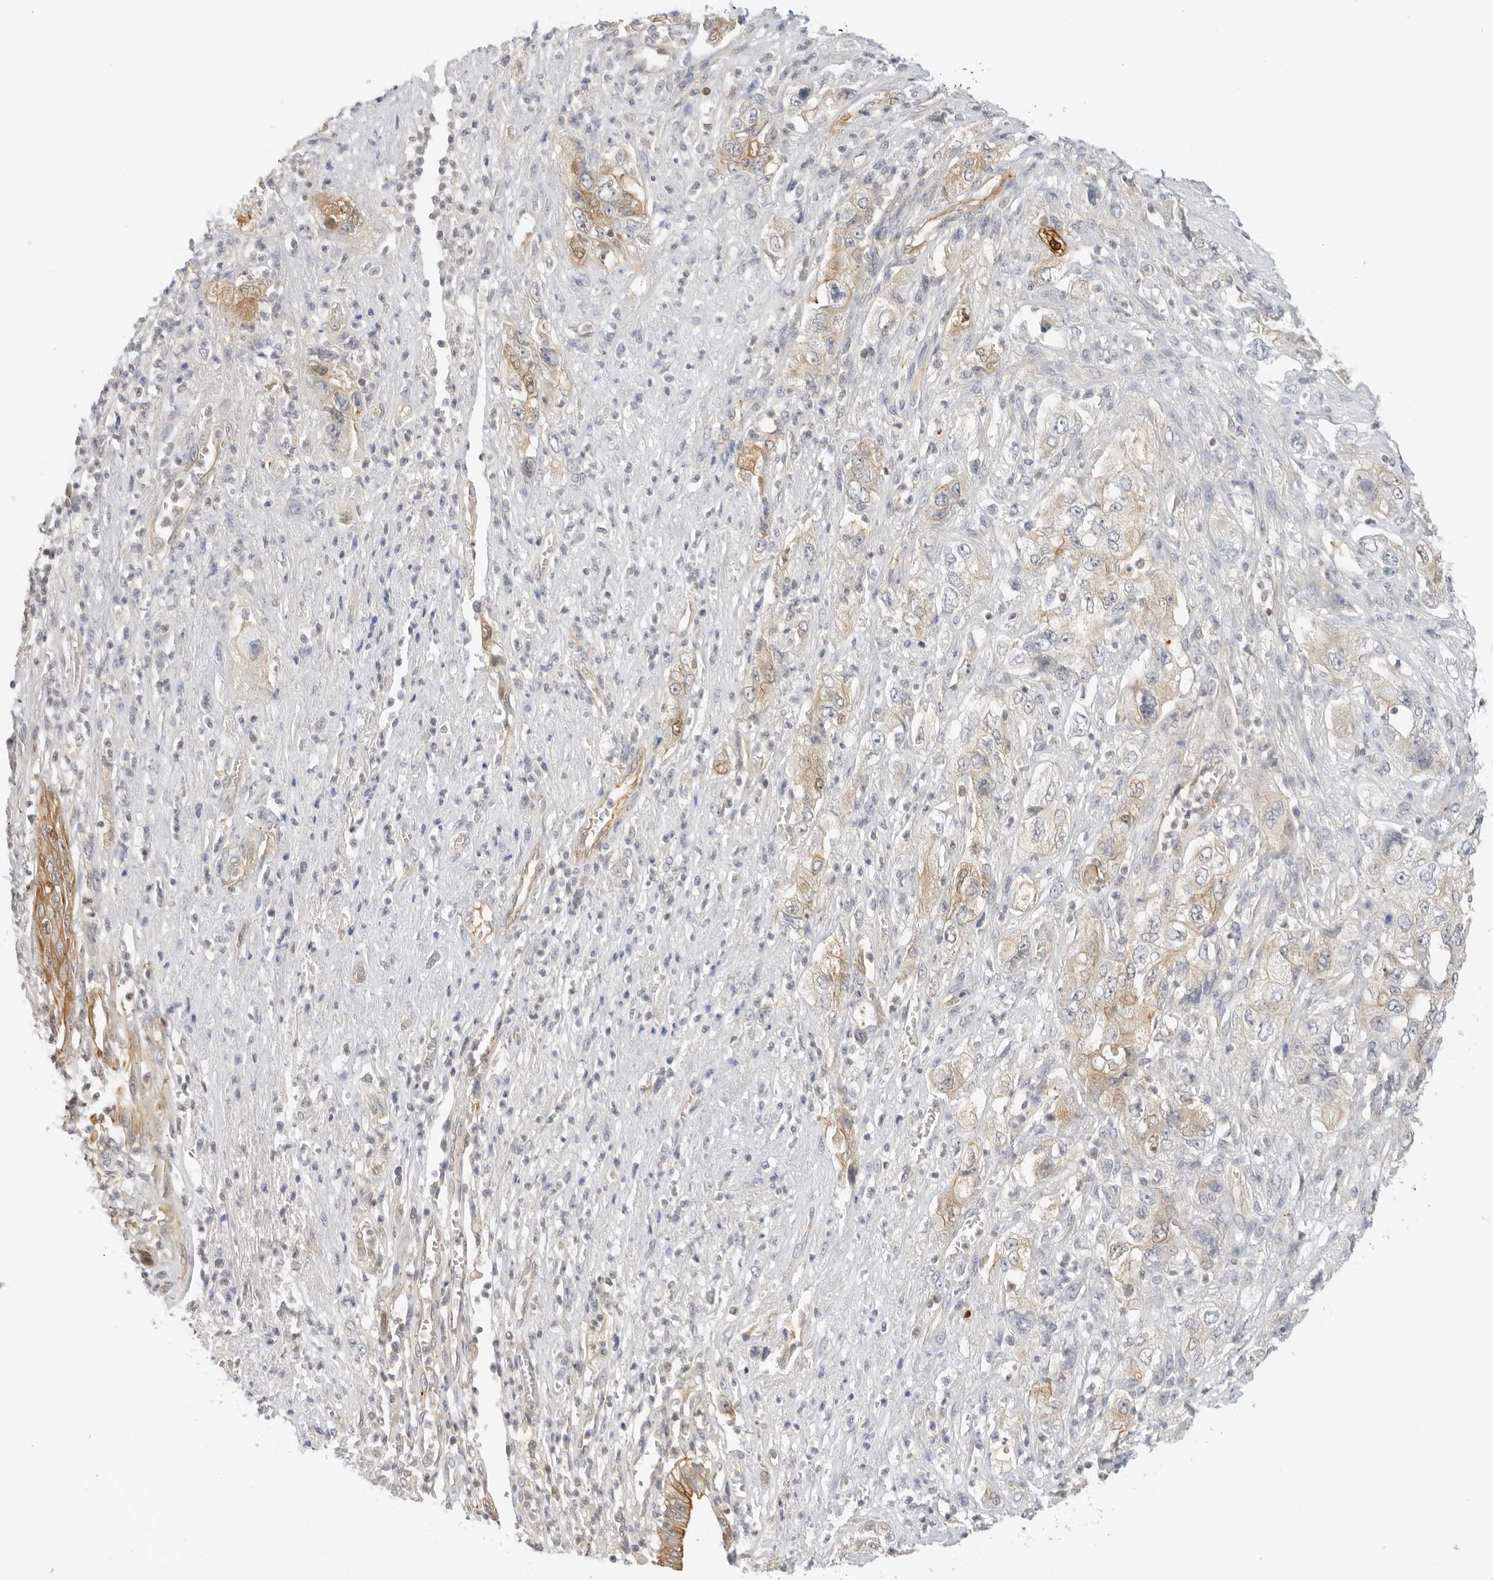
{"staining": {"intensity": "moderate", "quantity": "25%-75%", "location": "cytoplasmic/membranous"}, "tissue": "pancreatic cancer", "cell_type": "Tumor cells", "image_type": "cancer", "snomed": [{"axis": "morphology", "description": "Adenocarcinoma, NOS"}, {"axis": "topography", "description": "Pancreas"}], "caption": "Pancreatic cancer stained with a protein marker displays moderate staining in tumor cells.", "gene": "OSCP1", "patient": {"sex": "female", "age": 73}}